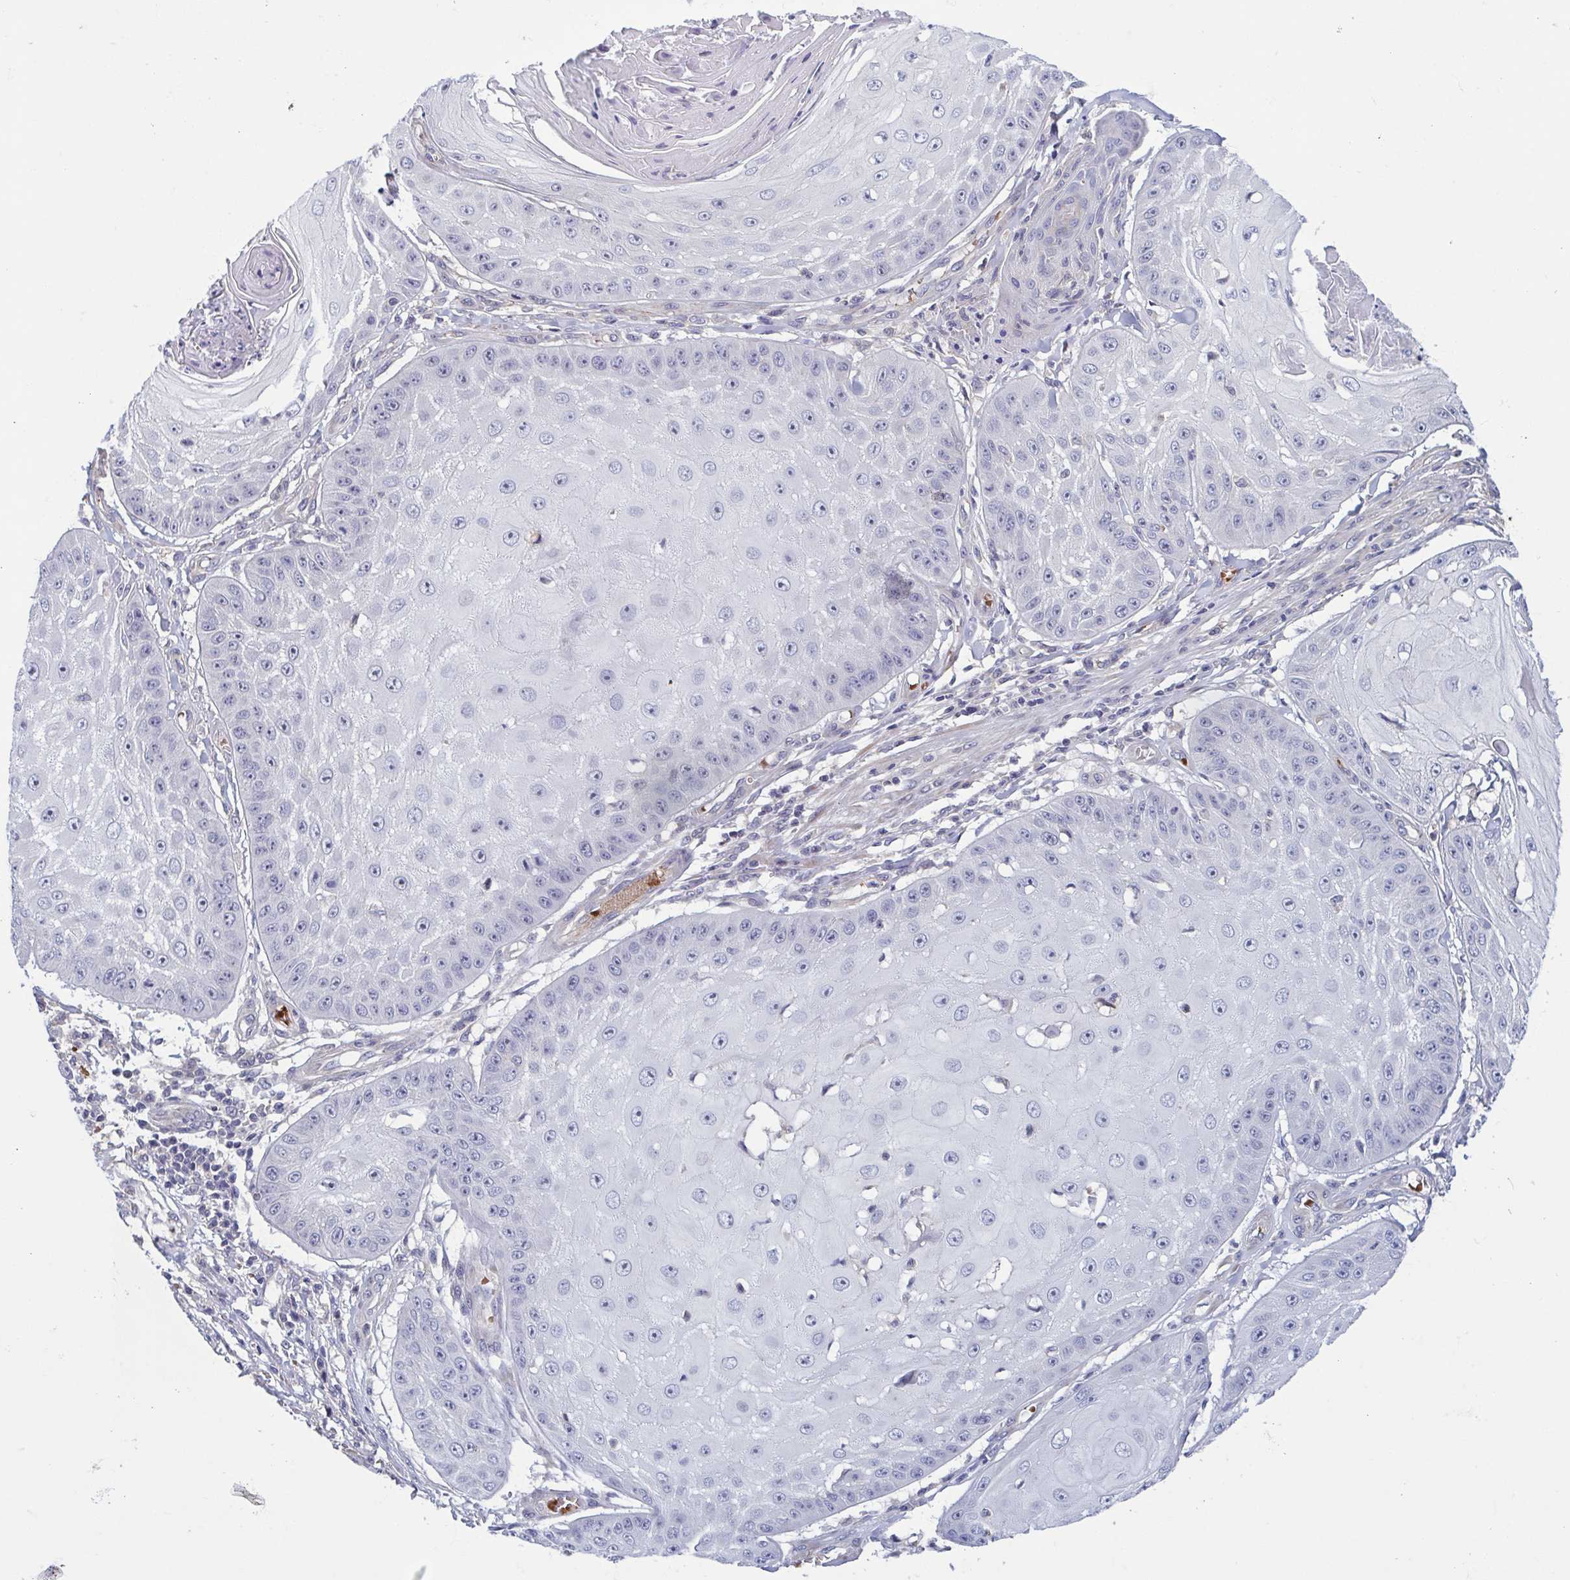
{"staining": {"intensity": "negative", "quantity": "none", "location": "none"}, "tissue": "skin cancer", "cell_type": "Tumor cells", "image_type": "cancer", "snomed": [{"axis": "morphology", "description": "Squamous cell carcinoma, NOS"}, {"axis": "topography", "description": "Skin"}], "caption": "Human skin cancer stained for a protein using immunohistochemistry (IHC) exhibits no staining in tumor cells.", "gene": "LRRC38", "patient": {"sex": "male", "age": 70}}